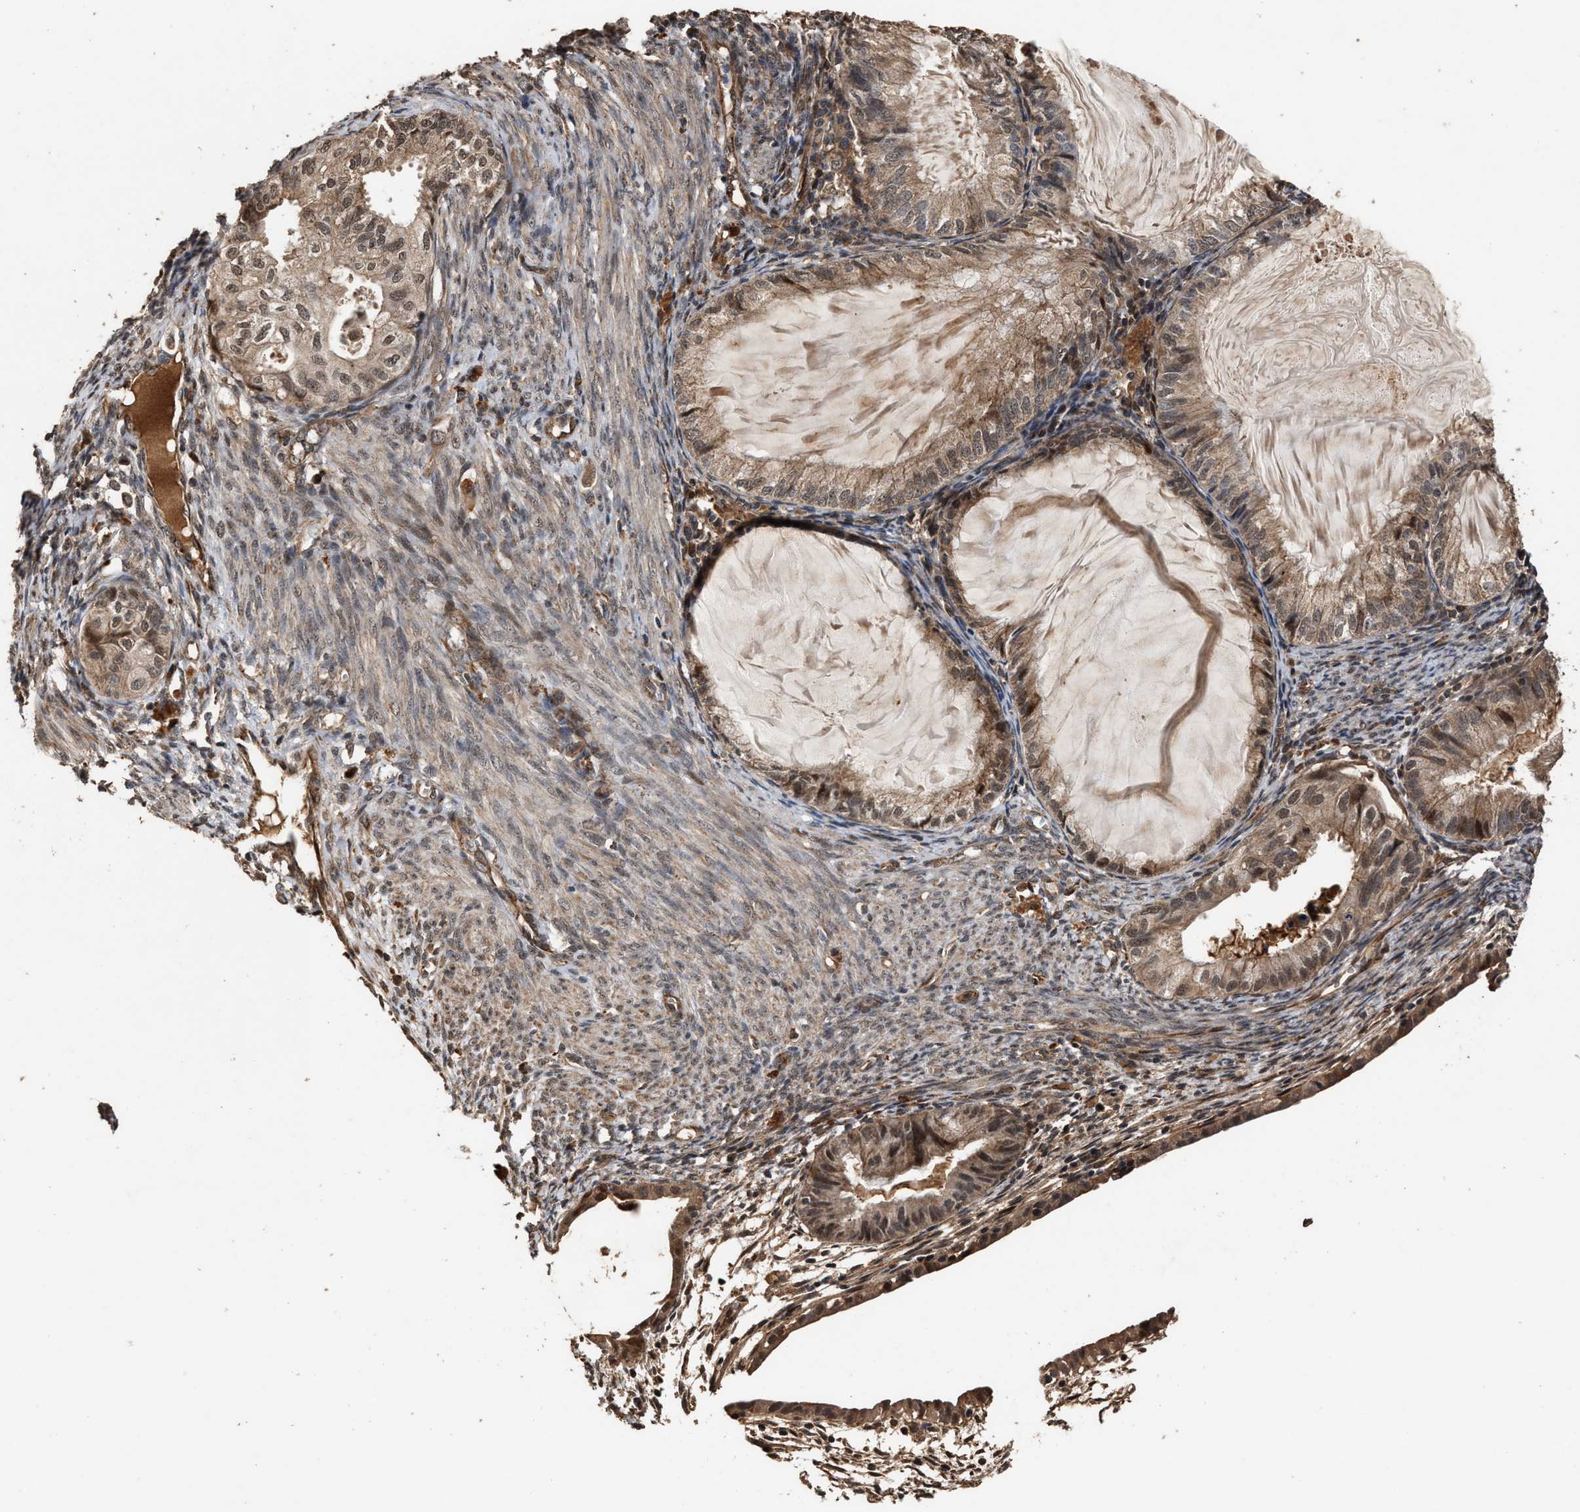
{"staining": {"intensity": "moderate", "quantity": ">75%", "location": "cytoplasmic/membranous,nuclear"}, "tissue": "cervical cancer", "cell_type": "Tumor cells", "image_type": "cancer", "snomed": [{"axis": "morphology", "description": "Normal tissue, NOS"}, {"axis": "morphology", "description": "Adenocarcinoma, NOS"}, {"axis": "topography", "description": "Cervix"}, {"axis": "topography", "description": "Endometrium"}], "caption": "Protein expression analysis of adenocarcinoma (cervical) reveals moderate cytoplasmic/membranous and nuclear staining in about >75% of tumor cells.", "gene": "ZNHIT6", "patient": {"sex": "female", "age": 86}}